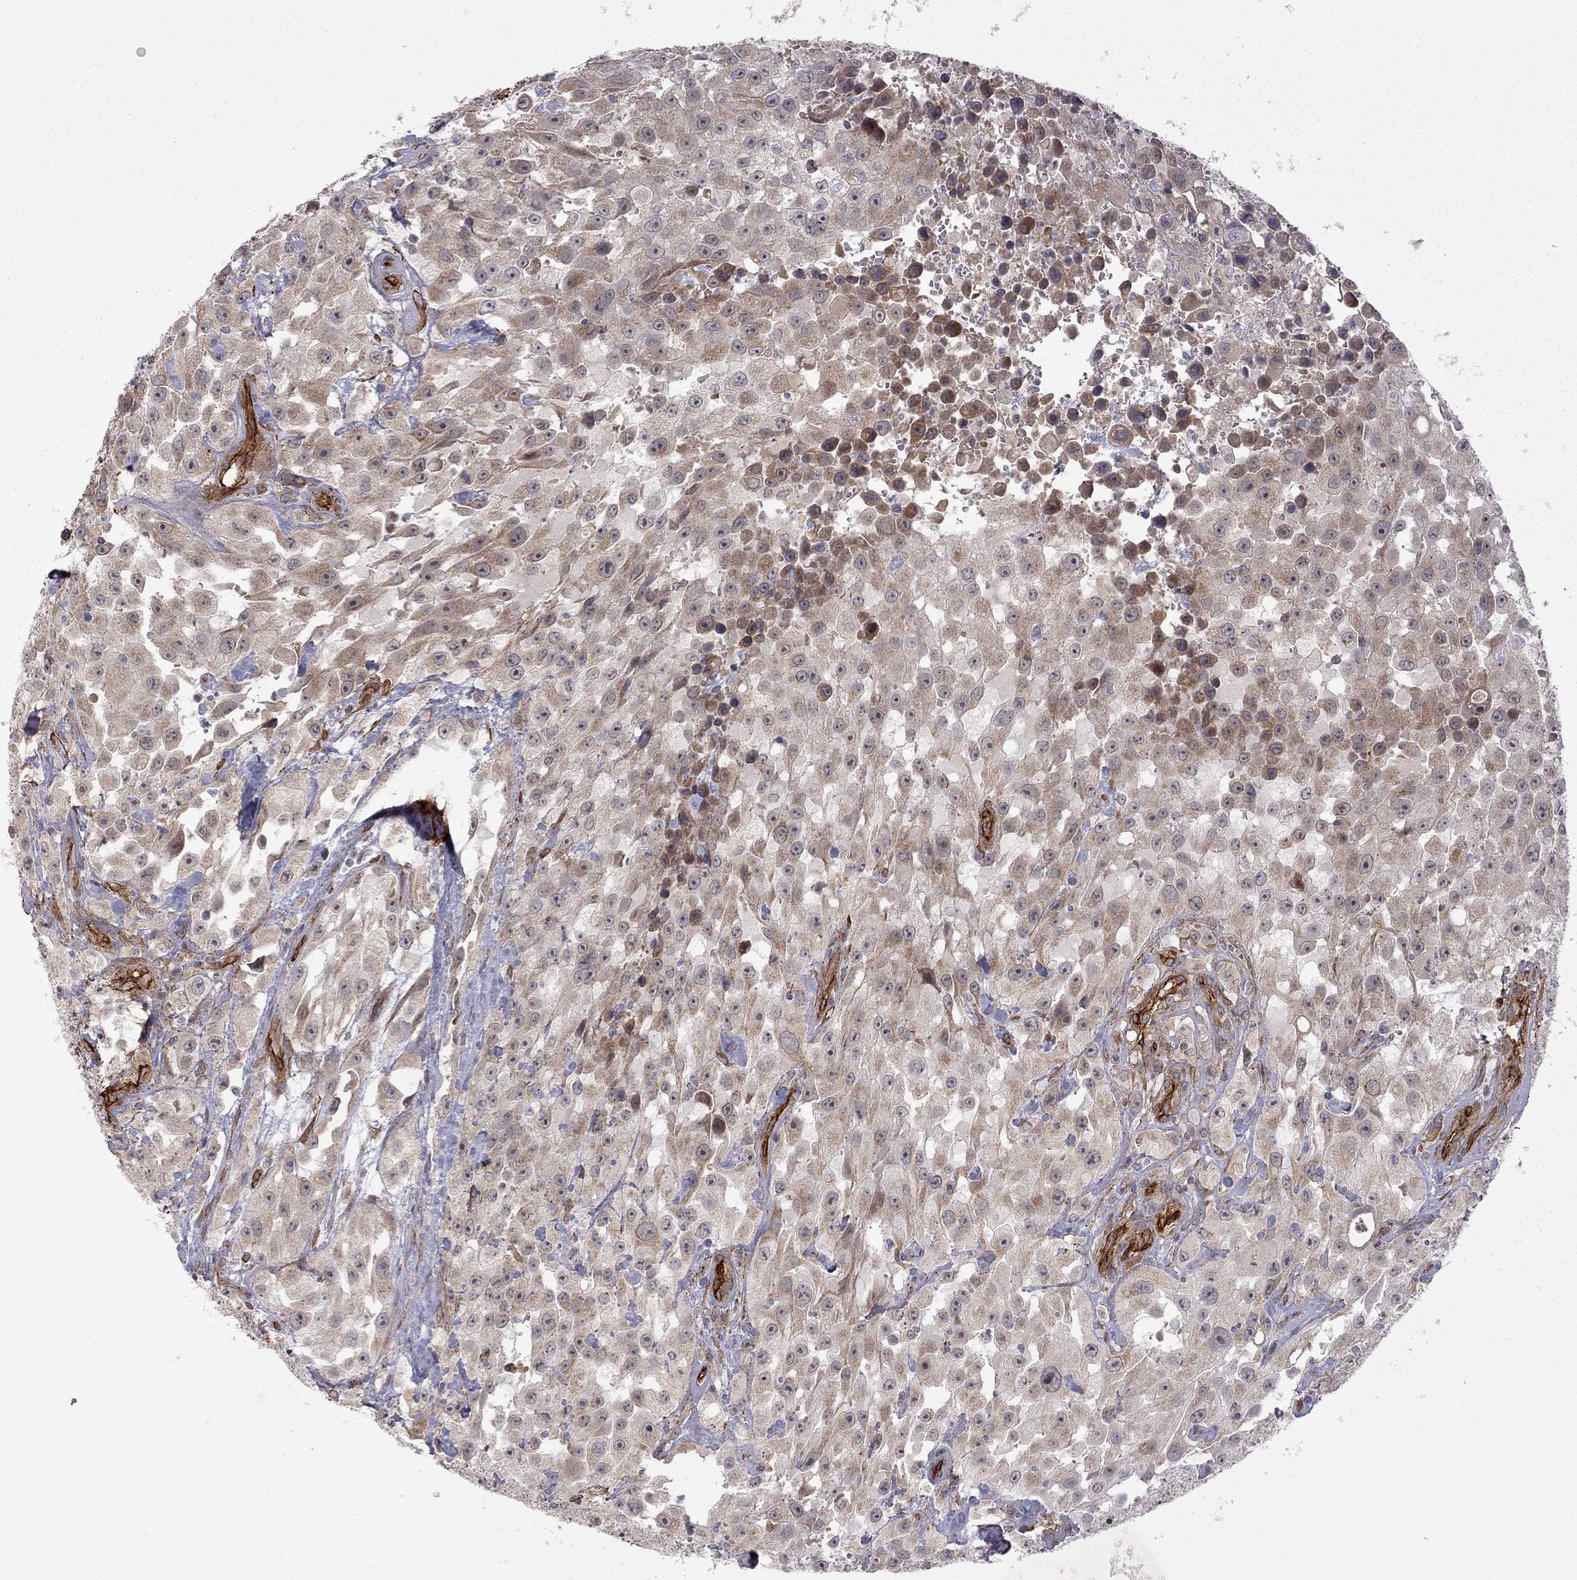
{"staining": {"intensity": "moderate", "quantity": "25%-75%", "location": "cytoplasmic/membranous"}, "tissue": "urothelial cancer", "cell_type": "Tumor cells", "image_type": "cancer", "snomed": [{"axis": "morphology", "description": "Urothelial carcinoma, High grade"}, {"axis": "topography", "description": "Urinary bladder"}], "caption": "Tumor cells reveal moderate cytoplasmic/membranous staining in about 25%-75% of cells in urothelial cancer.", "gene": "EXOC3L2", "patient": {"sex": "male", "age": 79}}